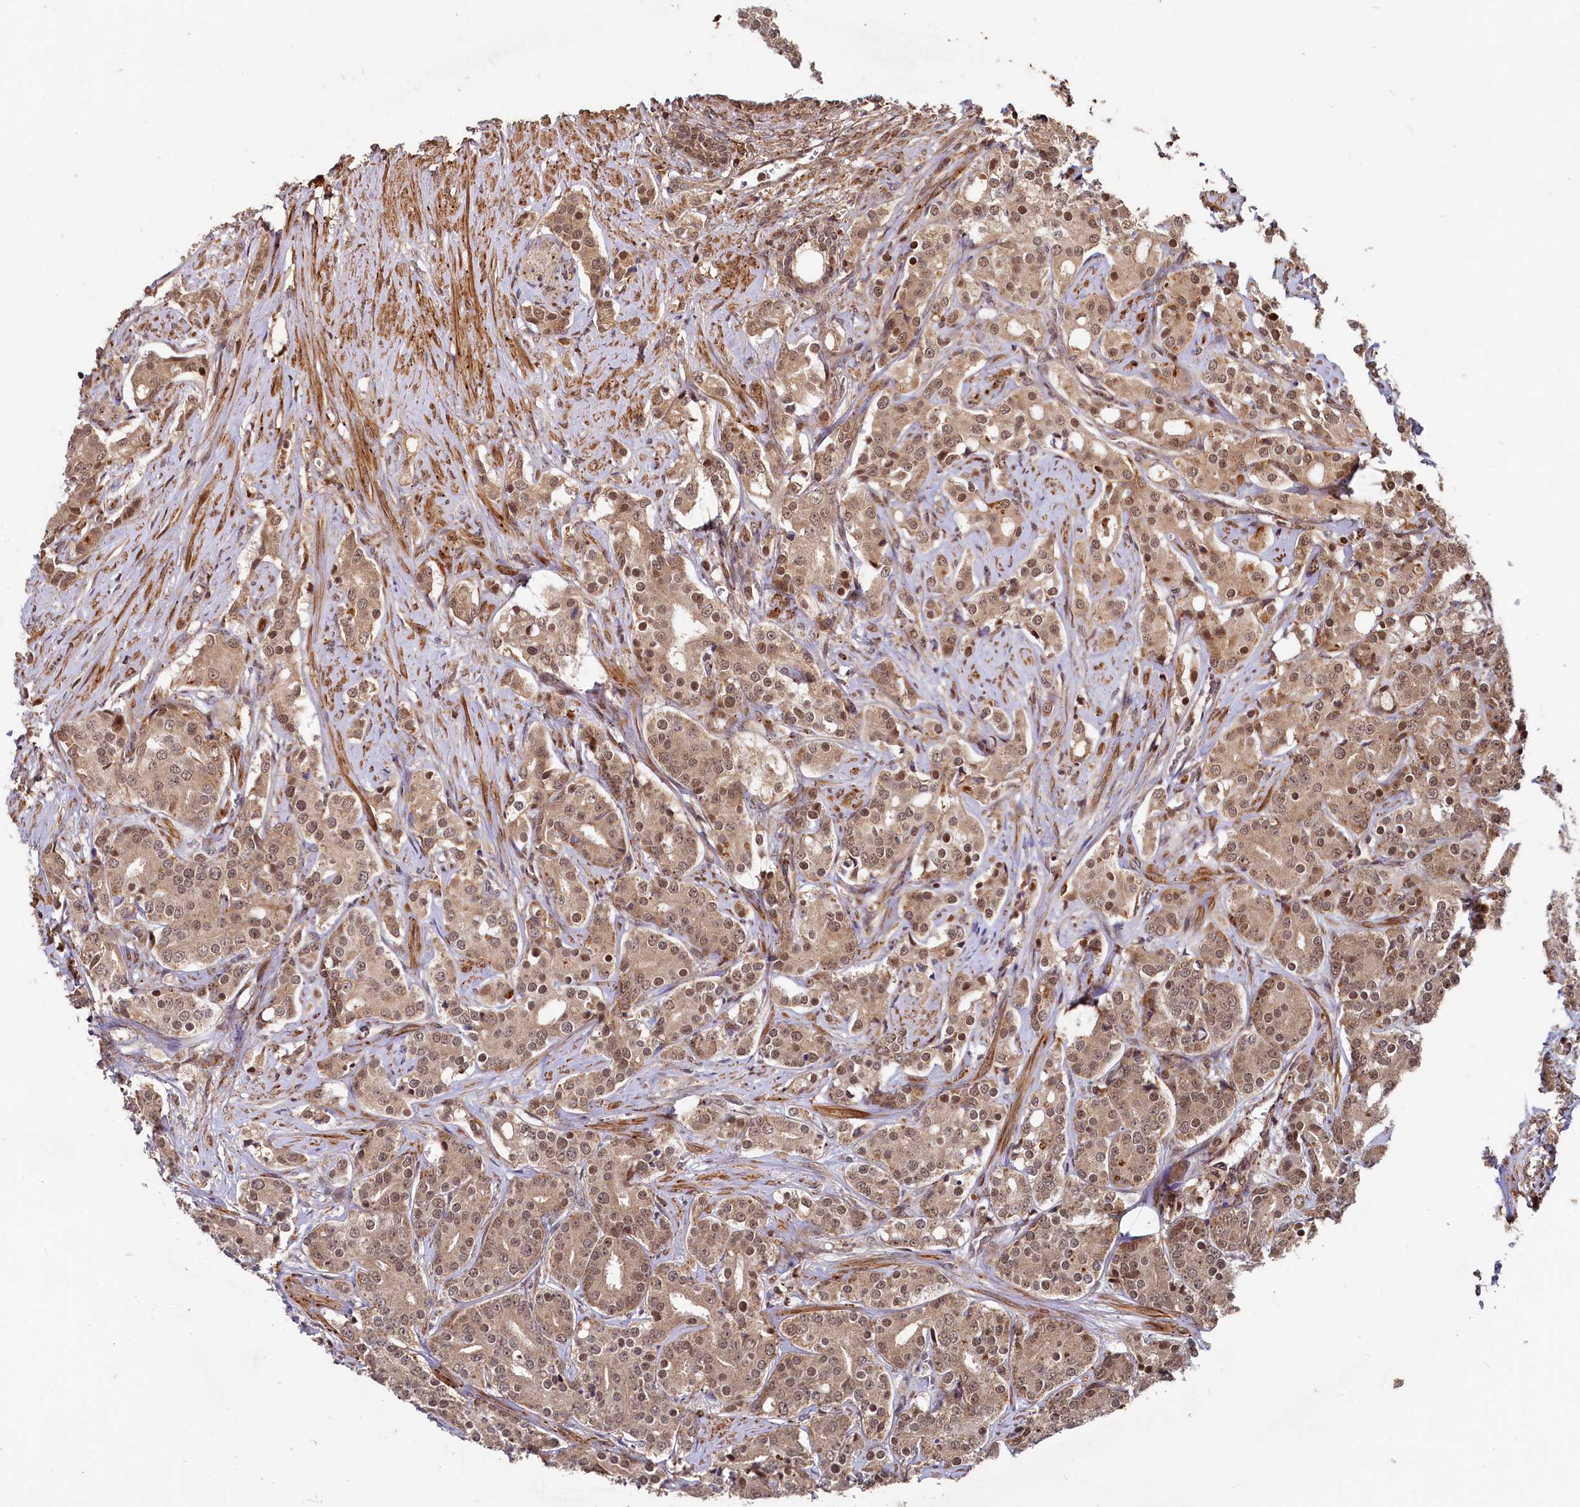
{"staining": {"intensity": "moderate", "quantity": ">75%", "location": "cytoplasmic/membranous,nuclear"}, "tissue": "prostate cancer", "cell_type": "Tumor cells", "image_type": "cancer", "snomed": [{"axis": "morphology", "description": "Adenocarcinoma, High grade"}, {"axis": "topography", "description": "Prostate"}], "caption": "Prostate high-grade adenocarcinoma stained with DAB IHC exhibits medium levels of moderate cytoplasmic/membranous and nuclear staining in about >75% of tumor cells.", "gene": "TRIM23", "patient": {"sex": "male", "age": 62}}